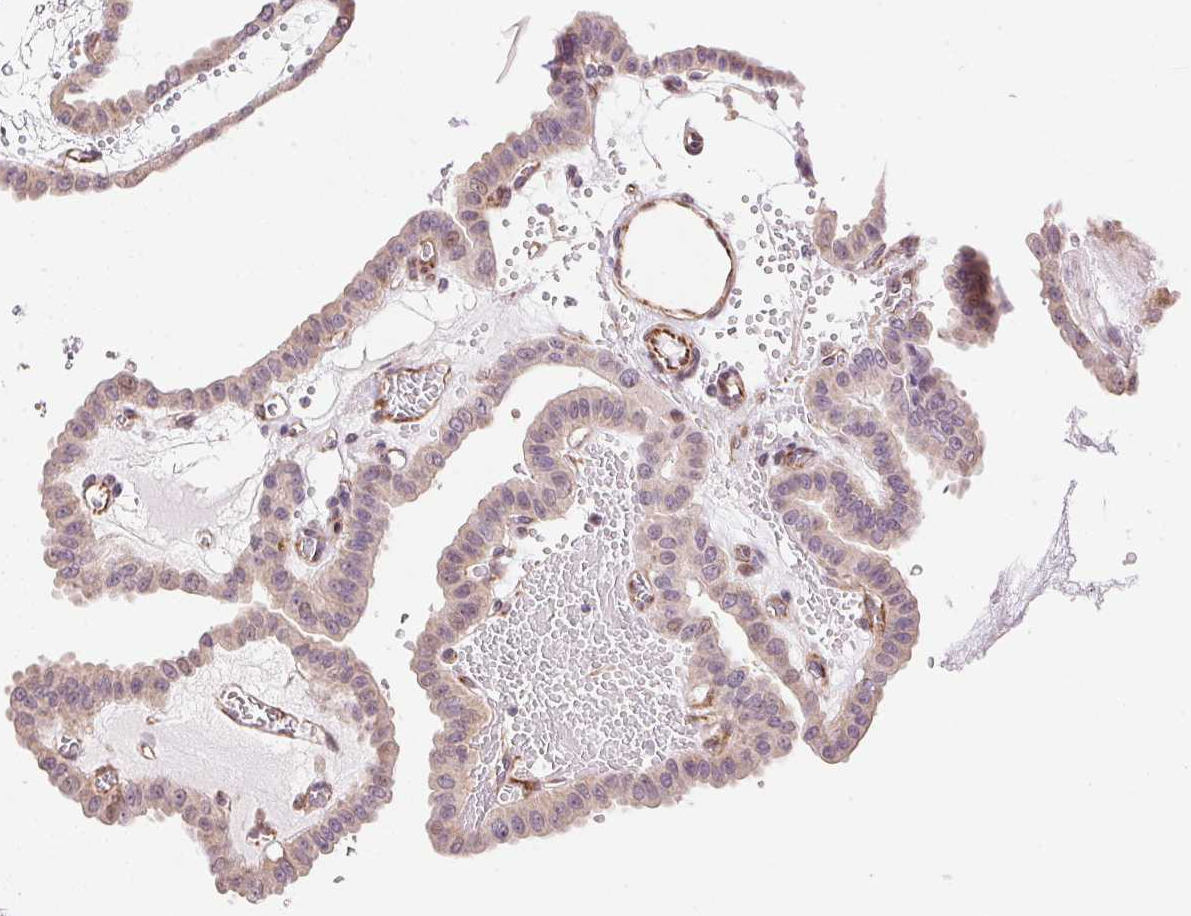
{"staining": {"intensity": "weak", "quantity": "<25%", "location": "cytoplasmic/membranous"}, "tissue": "thyroid cancer", "cell_type": "Tumor cells", "image_type": "cancer", "snomed": [{"axis": "morphology", "description": "Papillary adenocarcinoma, NOS"}, {"axis": "topography", "description": "Thyroid gland"}], "caption": "Immunohistochemistry photomicrograph of human thyroid cancer (papillary adenocarcinoma) stained for a protein (brown), which shows no positivity in tumor cells.", "gene": "GYG2", "patient": {"sex": "male", "age": 87}}